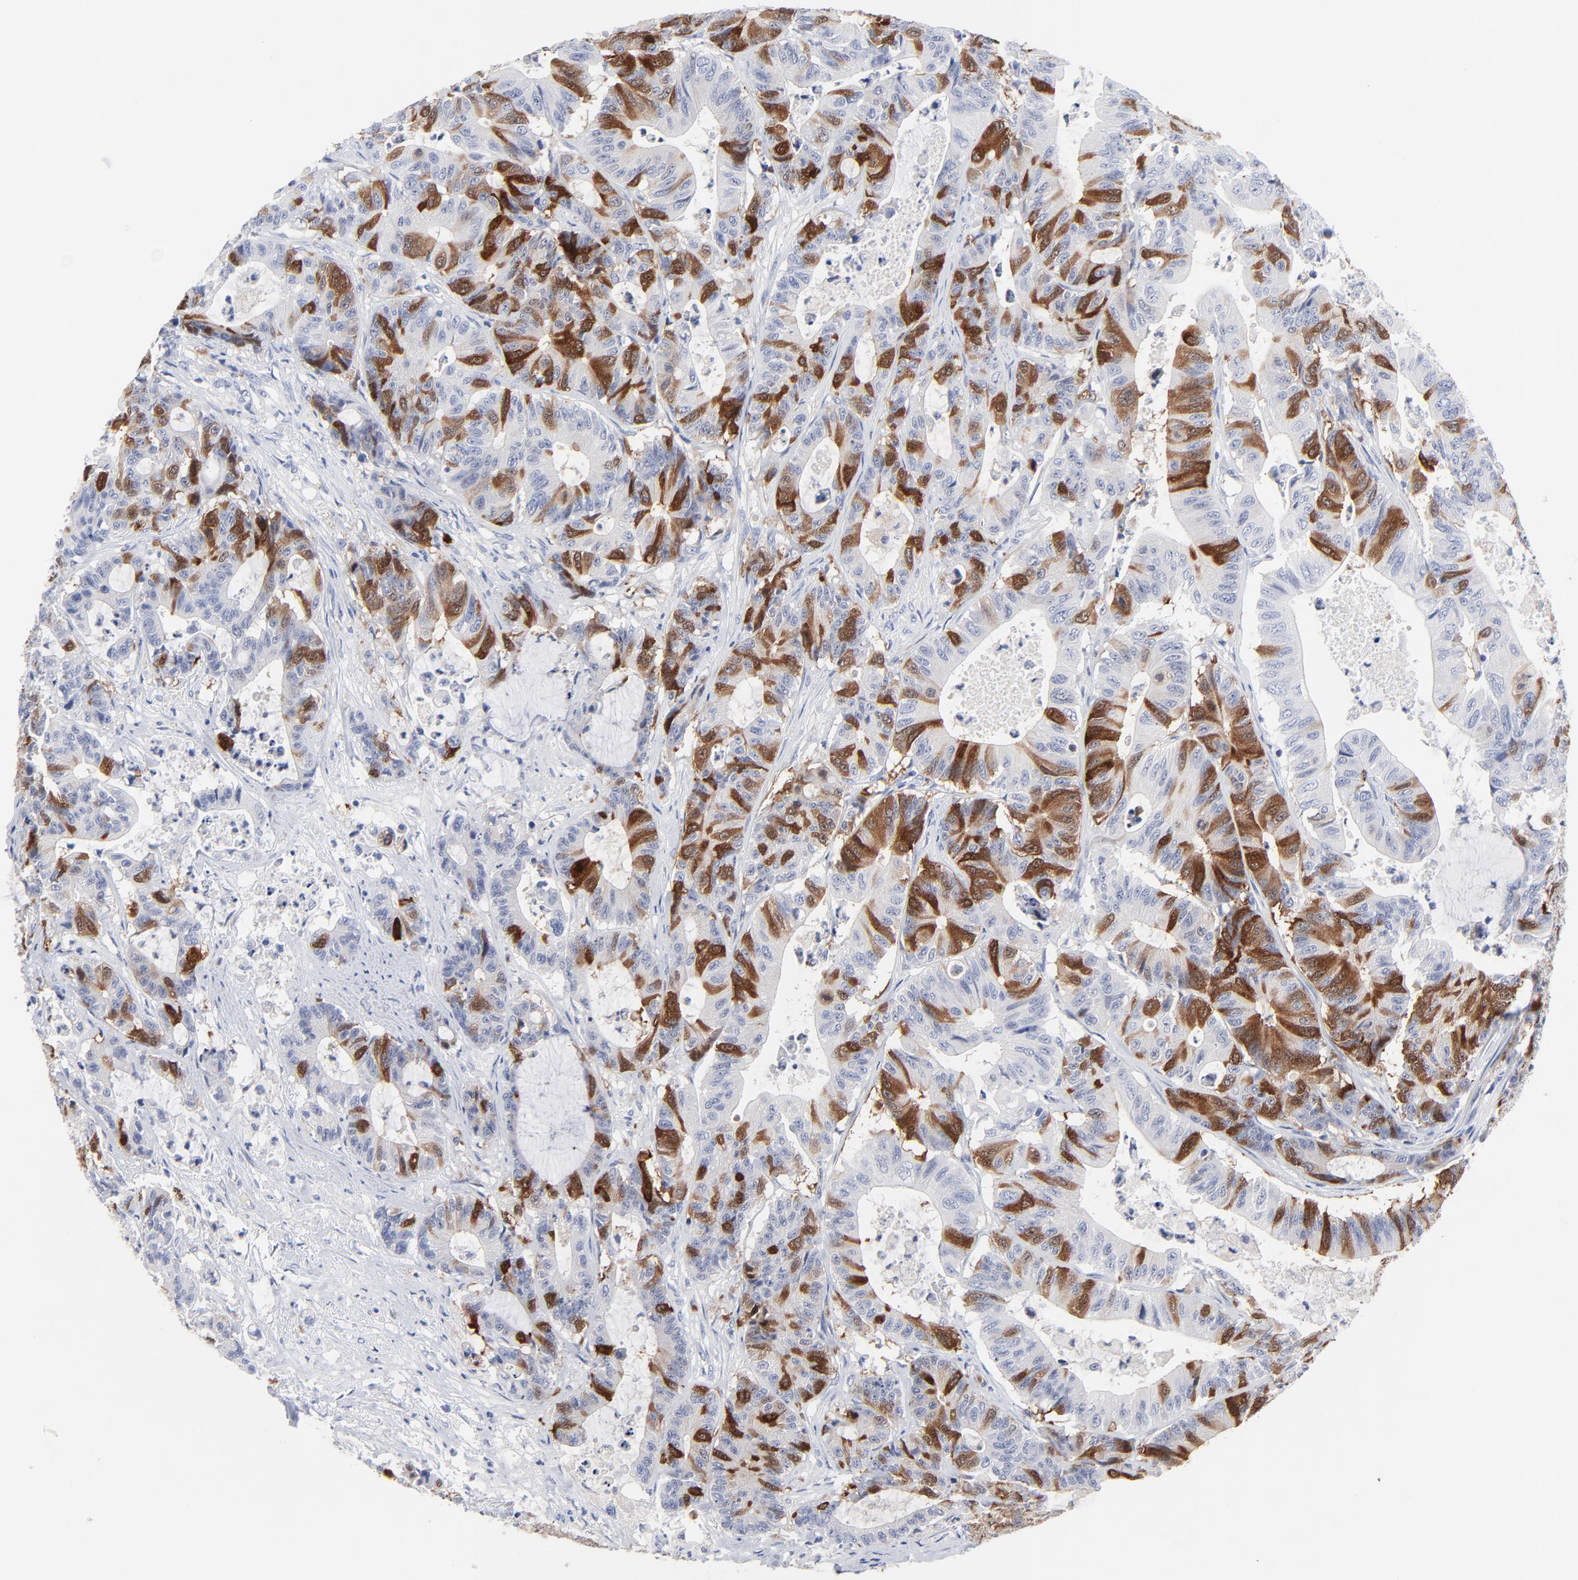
{"staining": {"intensity": "strong", "quantity": "25%-75%", "location": "cytoplasmic/membranous,nuclear"}, "tissue": "colorectal cancer", "cell_type": "Tumor cells", "image_type": "cancer", "snomed": [{"axis": "morphology", "description": "Adenocarcinoma, NOS"}, {"axis": "topography", "description": "Colon"}], "caption": "Immunohistochemistry staining of adenocarcinoma (colorectal), which displays high levels of strong cytoplasmic/membranous and nuclear staining in approximately 25%-75% of tumor cells indicating strong cytoplasmic/membranous and nuclear protein staining. The staining was performed using DAB (brown) for protein detection and nuclei were counterstained in hematoxylin (blue).", "gene": "CDK1", "patient": {"sex": "female", "age": 84}}